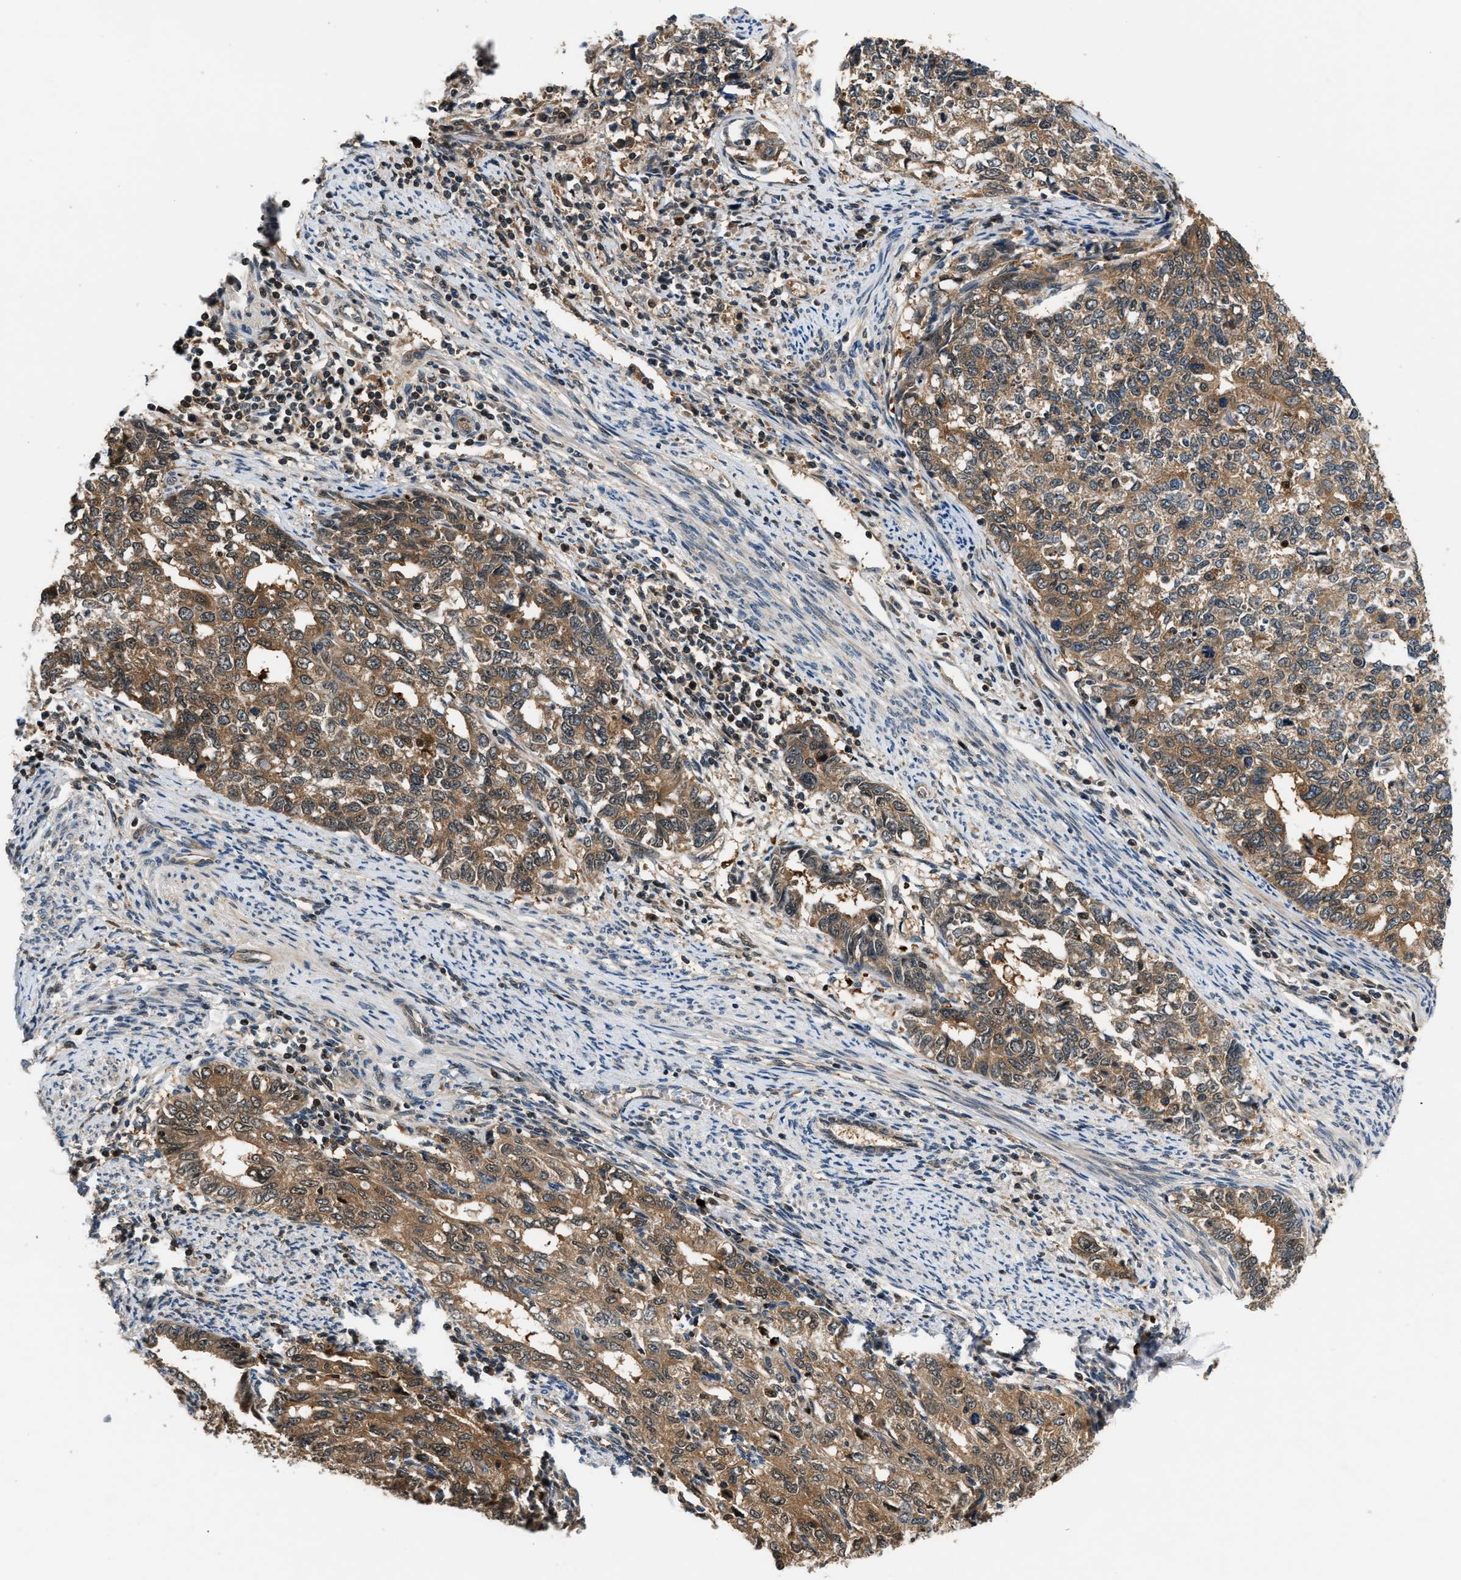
{"staining": {"intensity": "moderate", "quantity": ">75%", "location": "cytoplasmic/membranous"}, "tissue": "cervical cancer", "cell_type": "Tumor cells", "image_type": "cancer", "snomed": [{"axis": "morphology", "description": "Squamous cell carcinoma, NOS"}, {"axis": "topography", "description": "Cervix"}], "caption": "Cervical cancer (squamous cell carcinoma) stained for a protein displays moderate cytoplasmic/membranous positivity in tumor cells. Using DAB (3,3'-diaminobenzidine) (brown) and hematoxylin (blue) stains, captured at high magnification using brightfield microscopy.", "gene": "TUT7", "patient": {"sex": "female", "age": 63}}